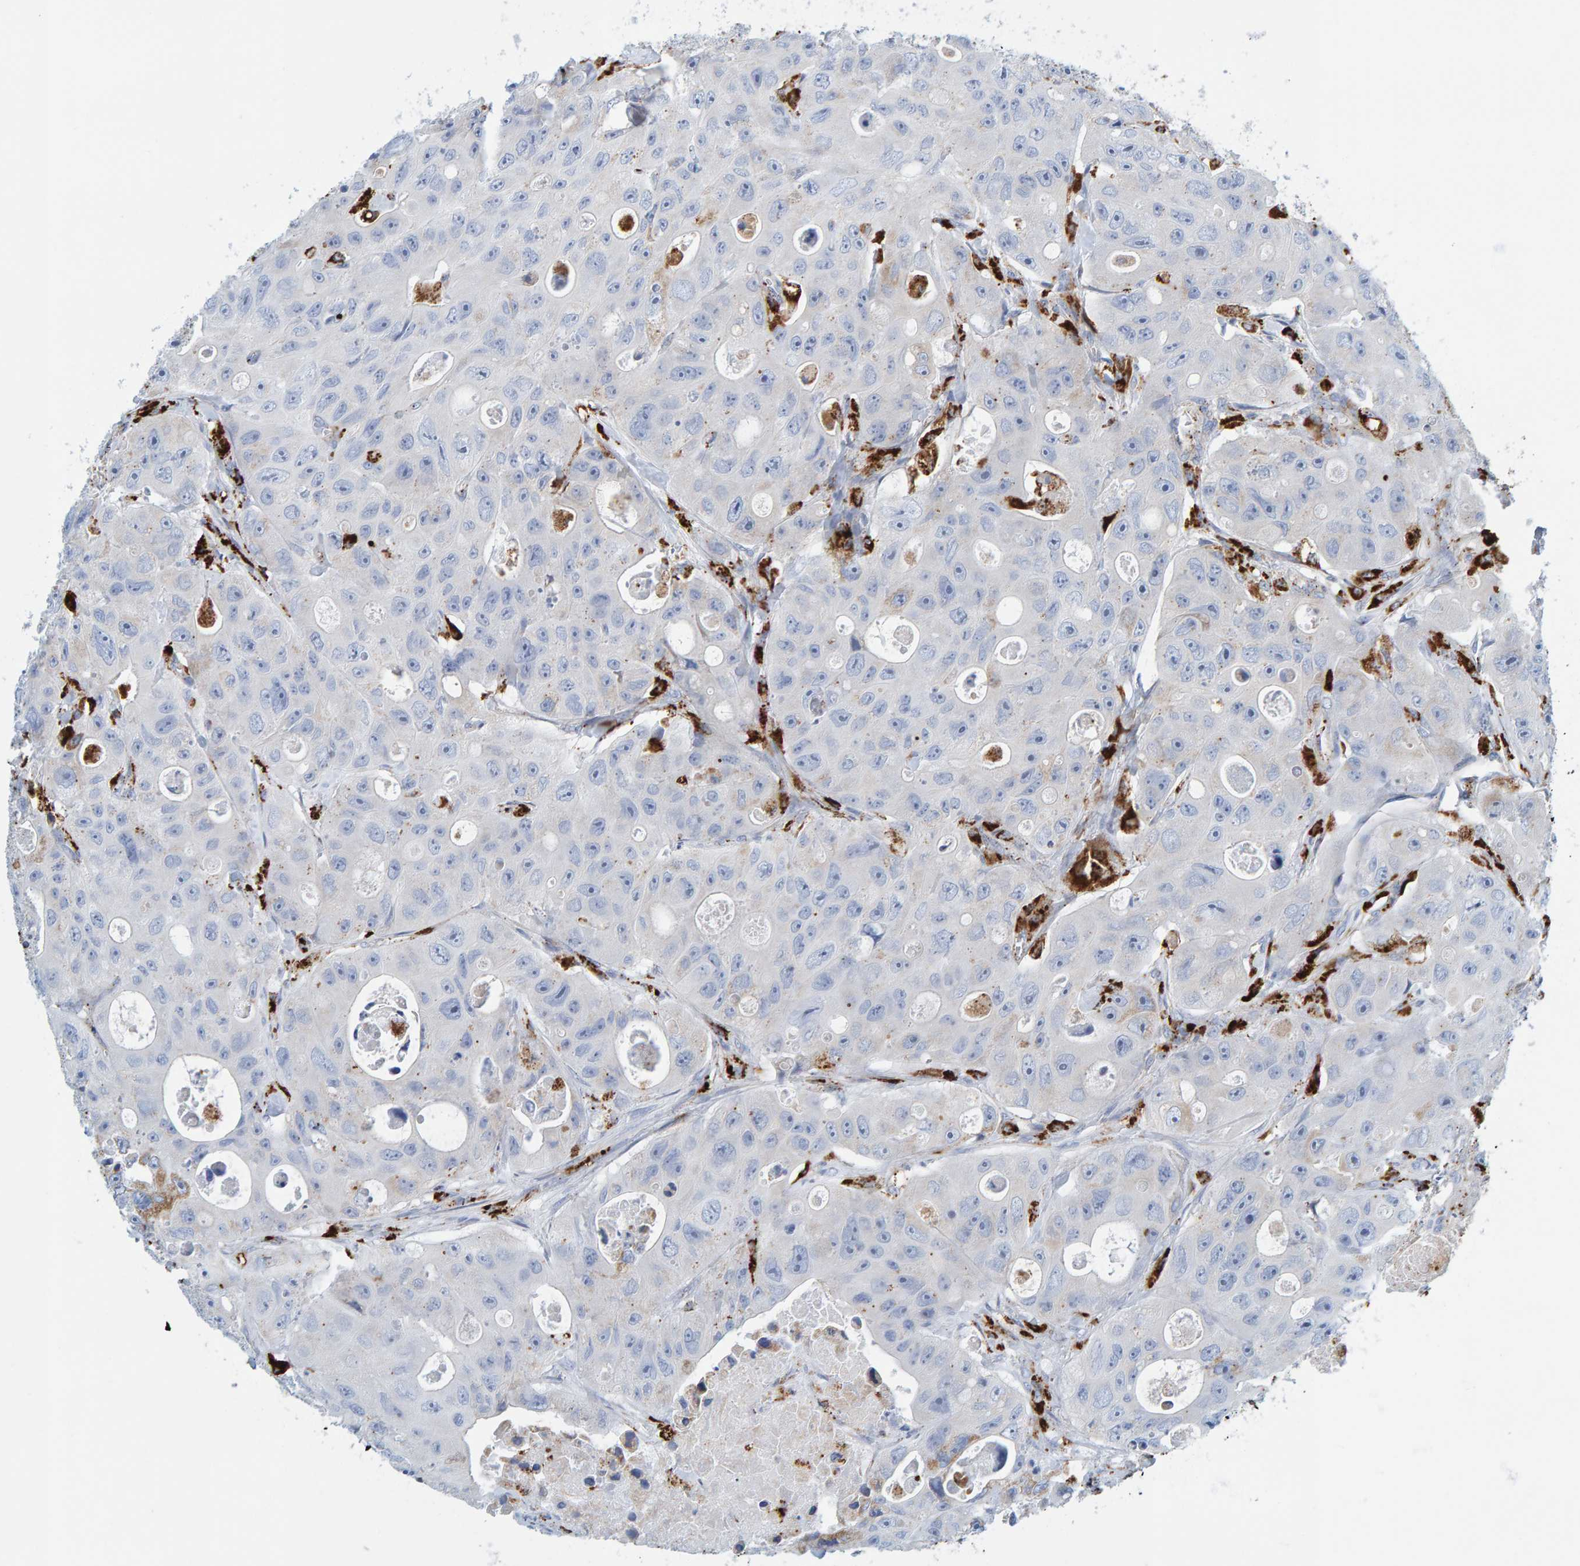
{"staining": {"intensity": "negative", "quantity": "none", "location": "none"}, "tissue": "colorectal cancer", "cell_type": "Tumor cells", "image_type": "cancer", "snomed": [{"axis": "morphology", "description": "Adenocarcinoma, NOS"}, {"axis": "topography", "description": "Colon"}], "caption": "An immunohistochemistry photomicrograph of colorectal cancer is shown. There is no staining in tumor cells of colorectal cancer. The staining is performed using DAB (3,3'-diaminobenzidine) brown chromogen with nuclei counter-stained in using hematoxylin.", "gene": "BIN3", "patient": {"sex": "female", "age": 46}}